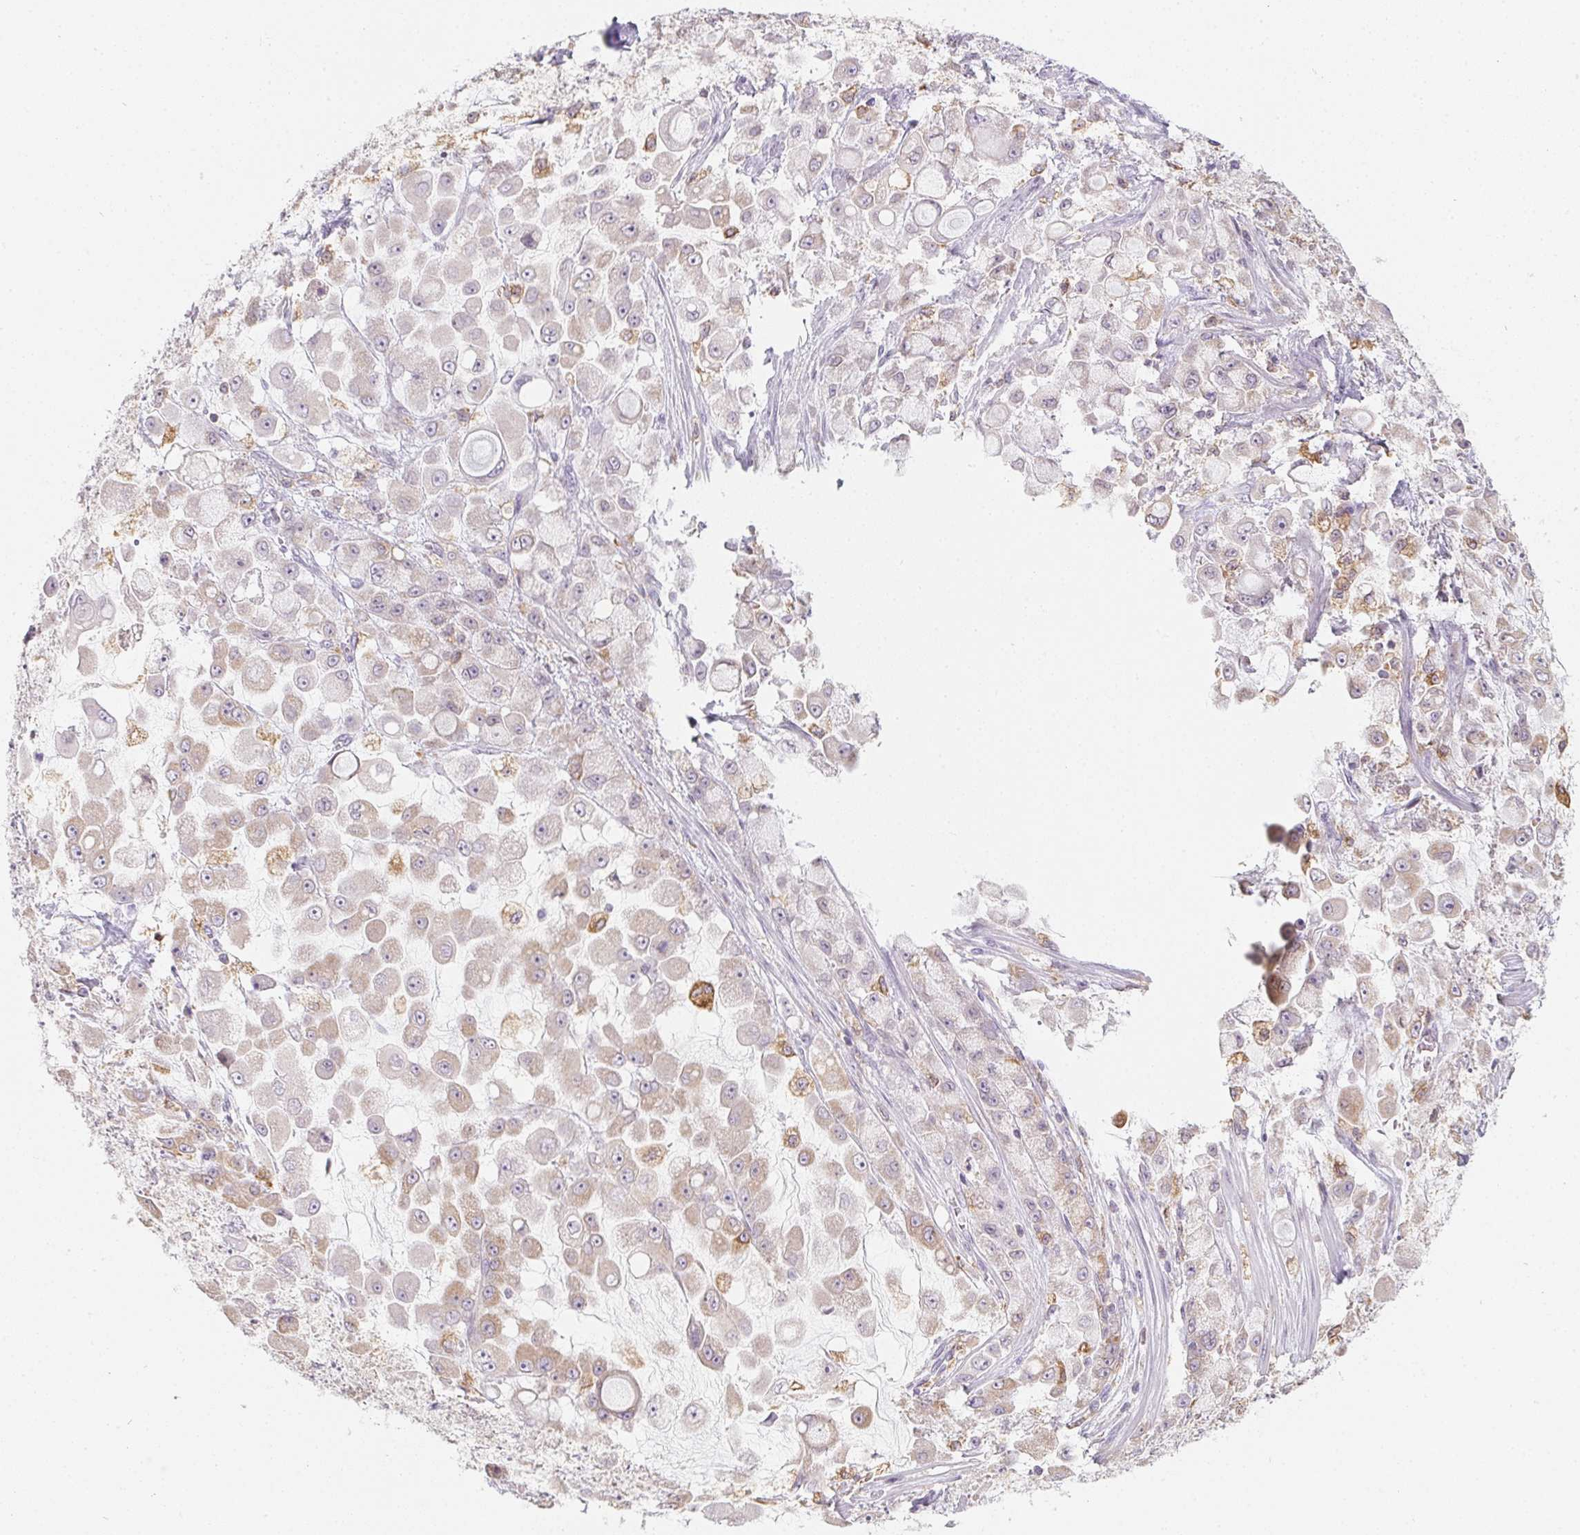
{"staining": {"intensity": "weak", "quantity": "<25%", "location": "cytoplasmic/membranous"}, "tissue": "stomach cancer", "cell_type": "Tumor cells", "image_type": "cancer", "snomed": [{"axis": "morphology", "description": "Adenocarcinoma, NOS"}, {"axis": "topography", "description": "Stomach"}], "caption": "Adenocarcinoma (stomach) was stained to show a protein in brown. There is no significant positivity in tumor cells. Nuclei are stained in blue.", "gene": "SOAT1", "patient": {"sex": "female", "age": 76}}